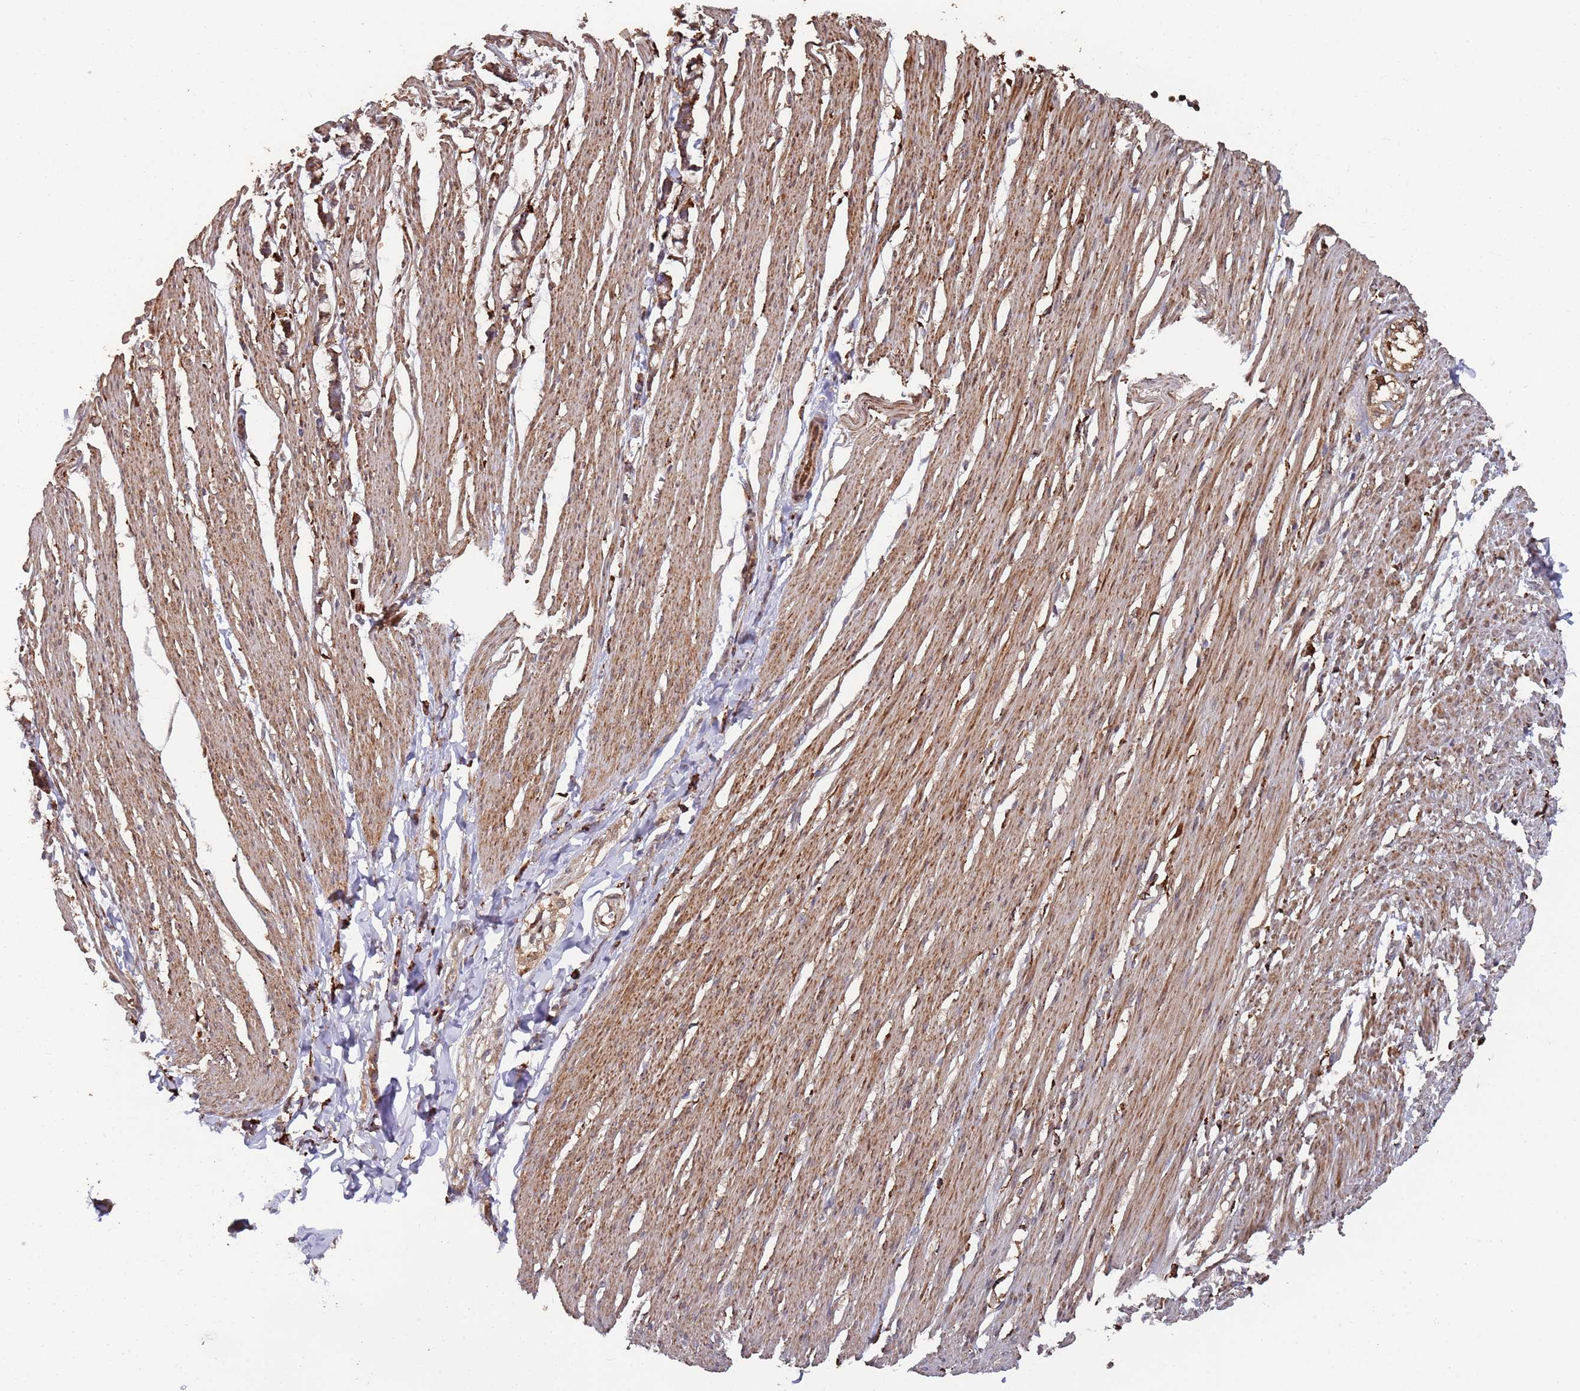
{"staining": {"intensity": "strong", "quantity": ">75%", "location": "cytoplasmic/membranous"}, "tissue": "smooth muscle", "cell_type": "Smooth muscle cells", "image_type": "normal", "snomed": [{"axis": "morphology", "description": "Normal tissue, NOS"}, {"axis": "morphology", "description": "Adenocarcinoma, NOS"}, {"axis": "topography", "description": "Colon"}, {"axis": "topography", "description": "Peripheral nerve tissue"}], "caption": "About >75% of smooth muscle cells in benign human smooth muscle display strong cytoplasmic/membranous protein expression as visualized by brown immunohistochemical staining.", "gene": "LACC1", "patient": {"sex": "male", "age": 14}}